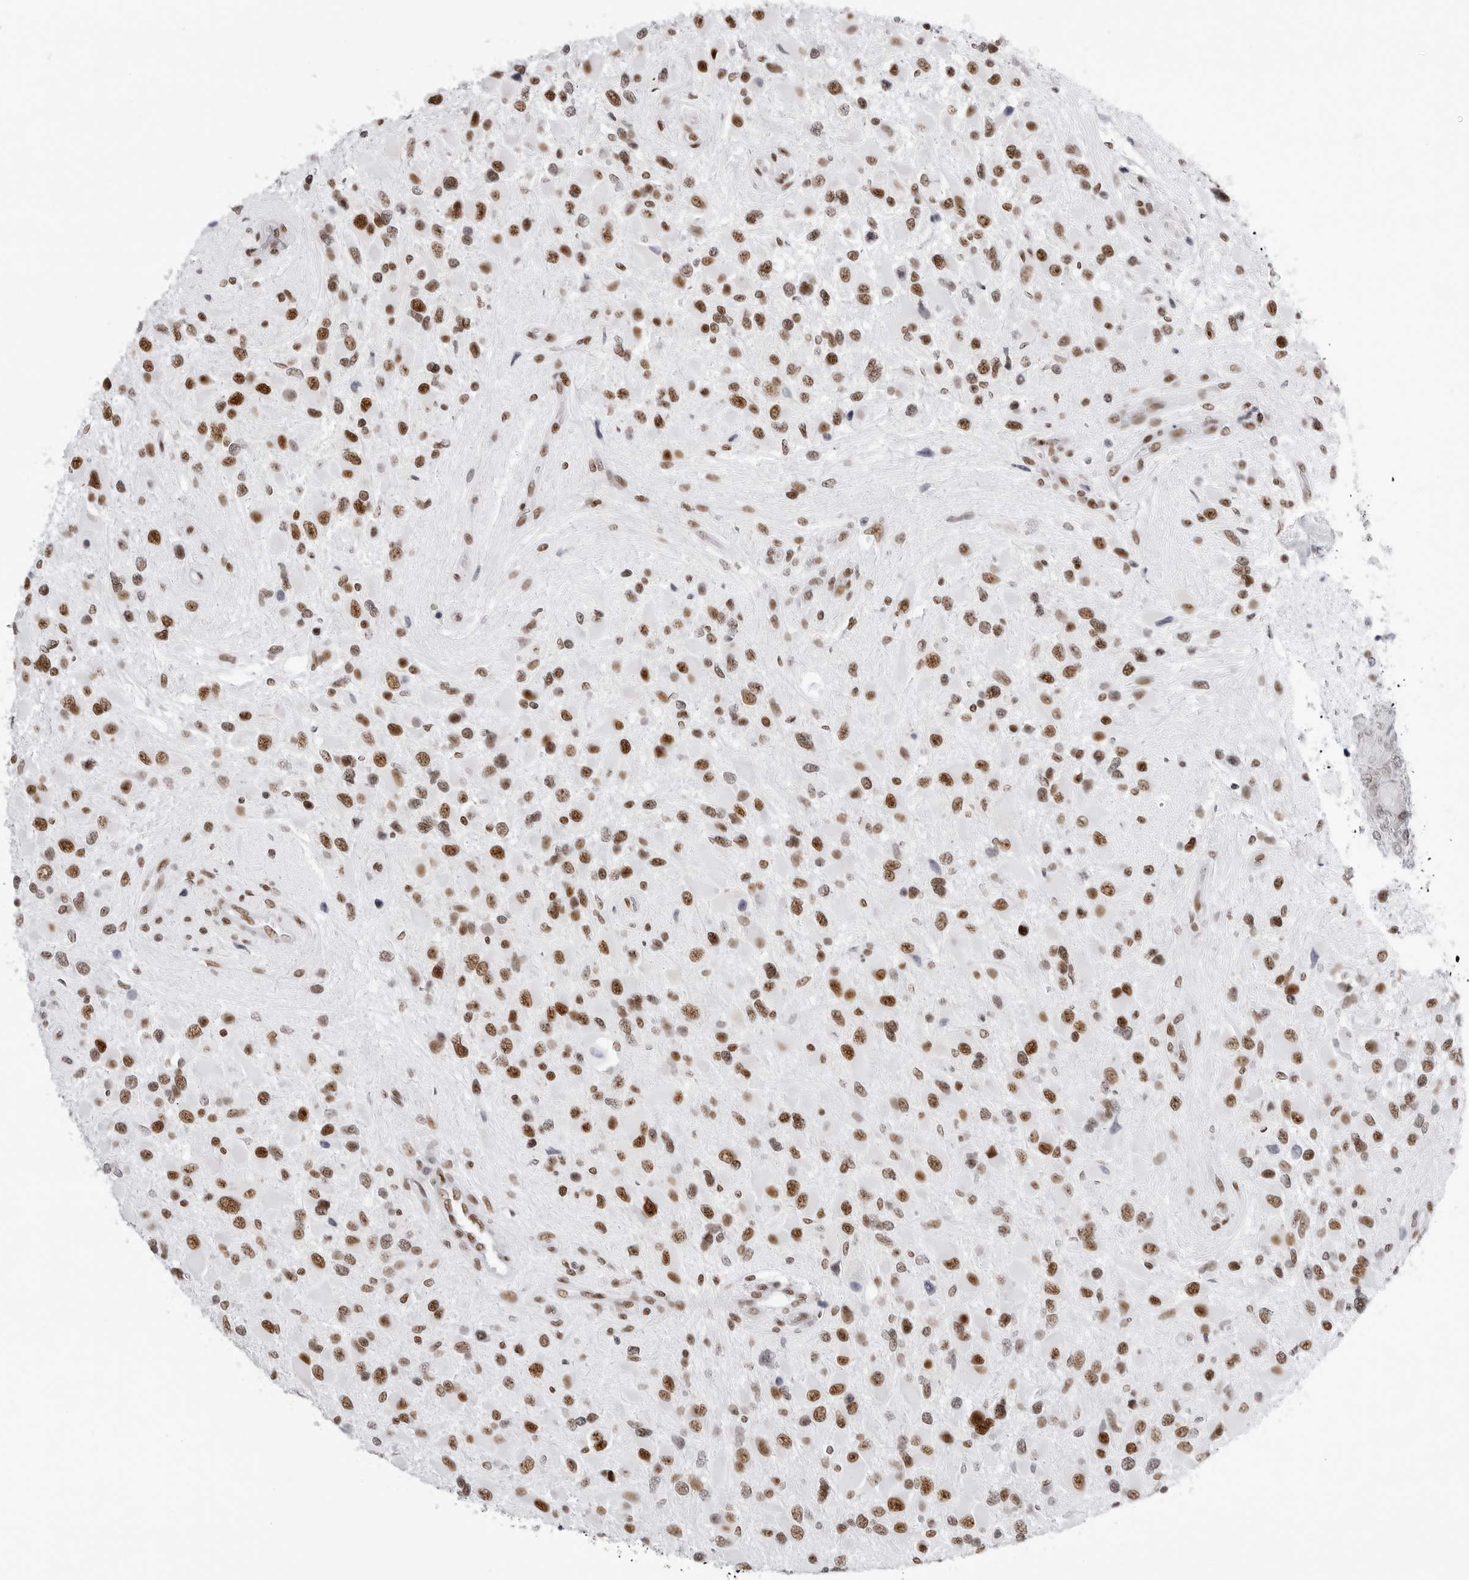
{"staining": {"intensity": "moderate", "quantity": ">75%", "location": "nuclear"}, "tissue": "glioma", "cell_type": "Tumor cells", "image_type": "cancer", "snomed": [{"axis": "morphology", "description": "Glioma, malignant, High grade"}, {"axis": "topography", "description": "Brain"}], "caption": "Malignant glioma (high-grade) stained for a protein (brown) demonstrates moderate nuclear positive staining in about >75% of tumor cells.", "gene": "IRF2BP2", "patient": {"sex": "male", "age": 53}}